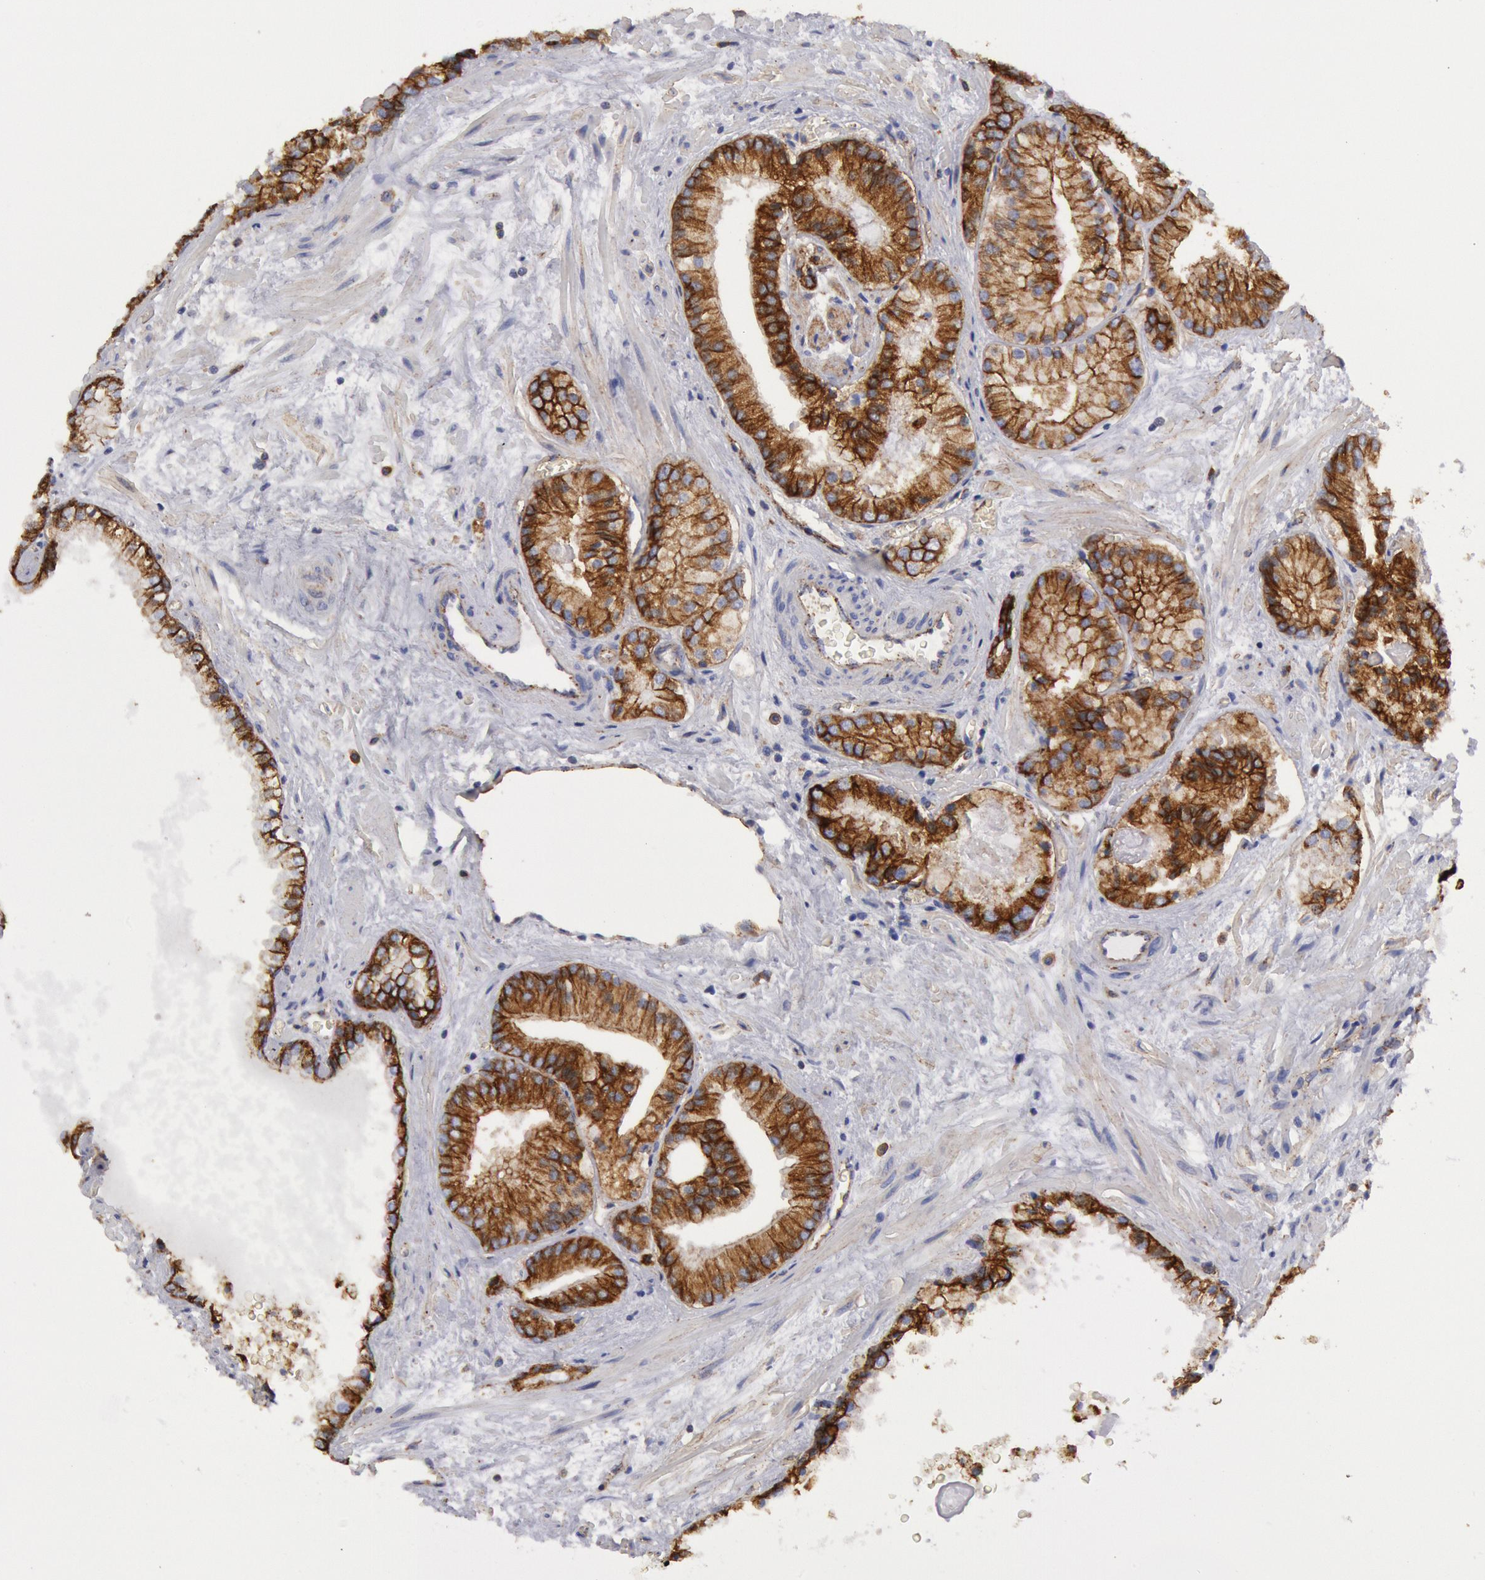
{"staining": {"intensity": "moderate", "quantity": ">75%", "location": "cytoplasmic/membranous"}, "tissue": "prostate cancer", "cell_type": "Tumor cells", "image_type": "cancer", "snomed": [{"axis": "morphology", "description": "Adenocarcinoma, Medium grade"}, {"axis": "topography", "description": "Prostate"}], "caption": "Immunohistochemistry photomicrograph of human medium-grade adenocarcinoma (prostate) stained for a protein (brown), which exhibits medium levels of moderate cytoplasmic/membranous positivity in approximately >75% of tumor cells.", "gene": "FLOT1", "patient": {"sex": "male", "age": 70}}